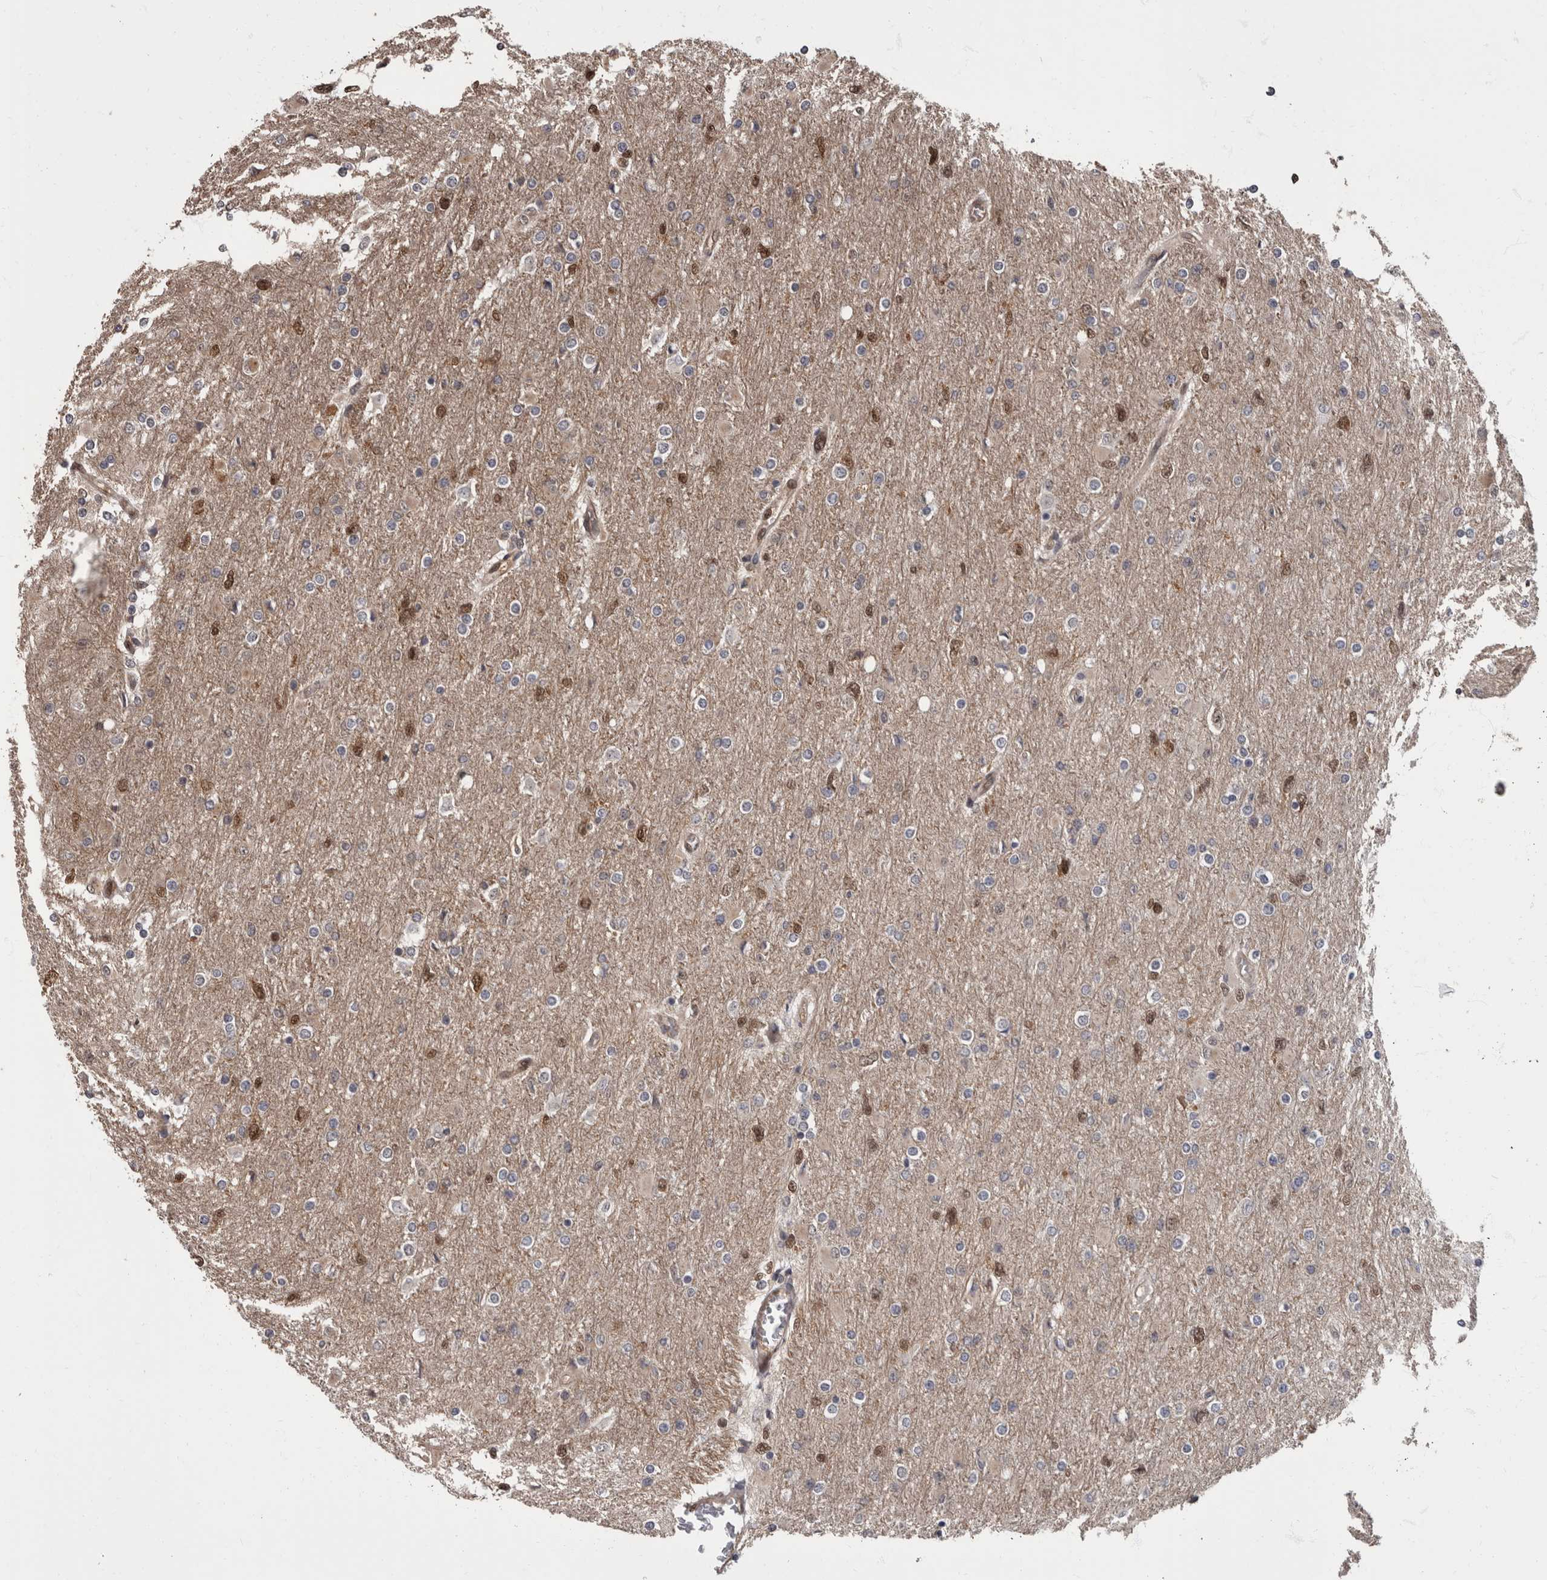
{"staining": {"intensity": "moderate", "quantity": "<25%", "location": "nuclear"}, "tissue": "glioma", "cell_type": "Tumor cells", "image_type": "cancer", "snomed": [{"axis": "morphology", "description": "Glioma, malignant, High grade"}, {"axis": "topography", "description": "Cerebral cortex"}], "caption": "Protein staining demonstrates moderate nuclear staining in approximately <25% of tumor cells in malignant glioma (high-grade).", "gene": "AKT3", "patient": {"sex": "female", "age": 36}}